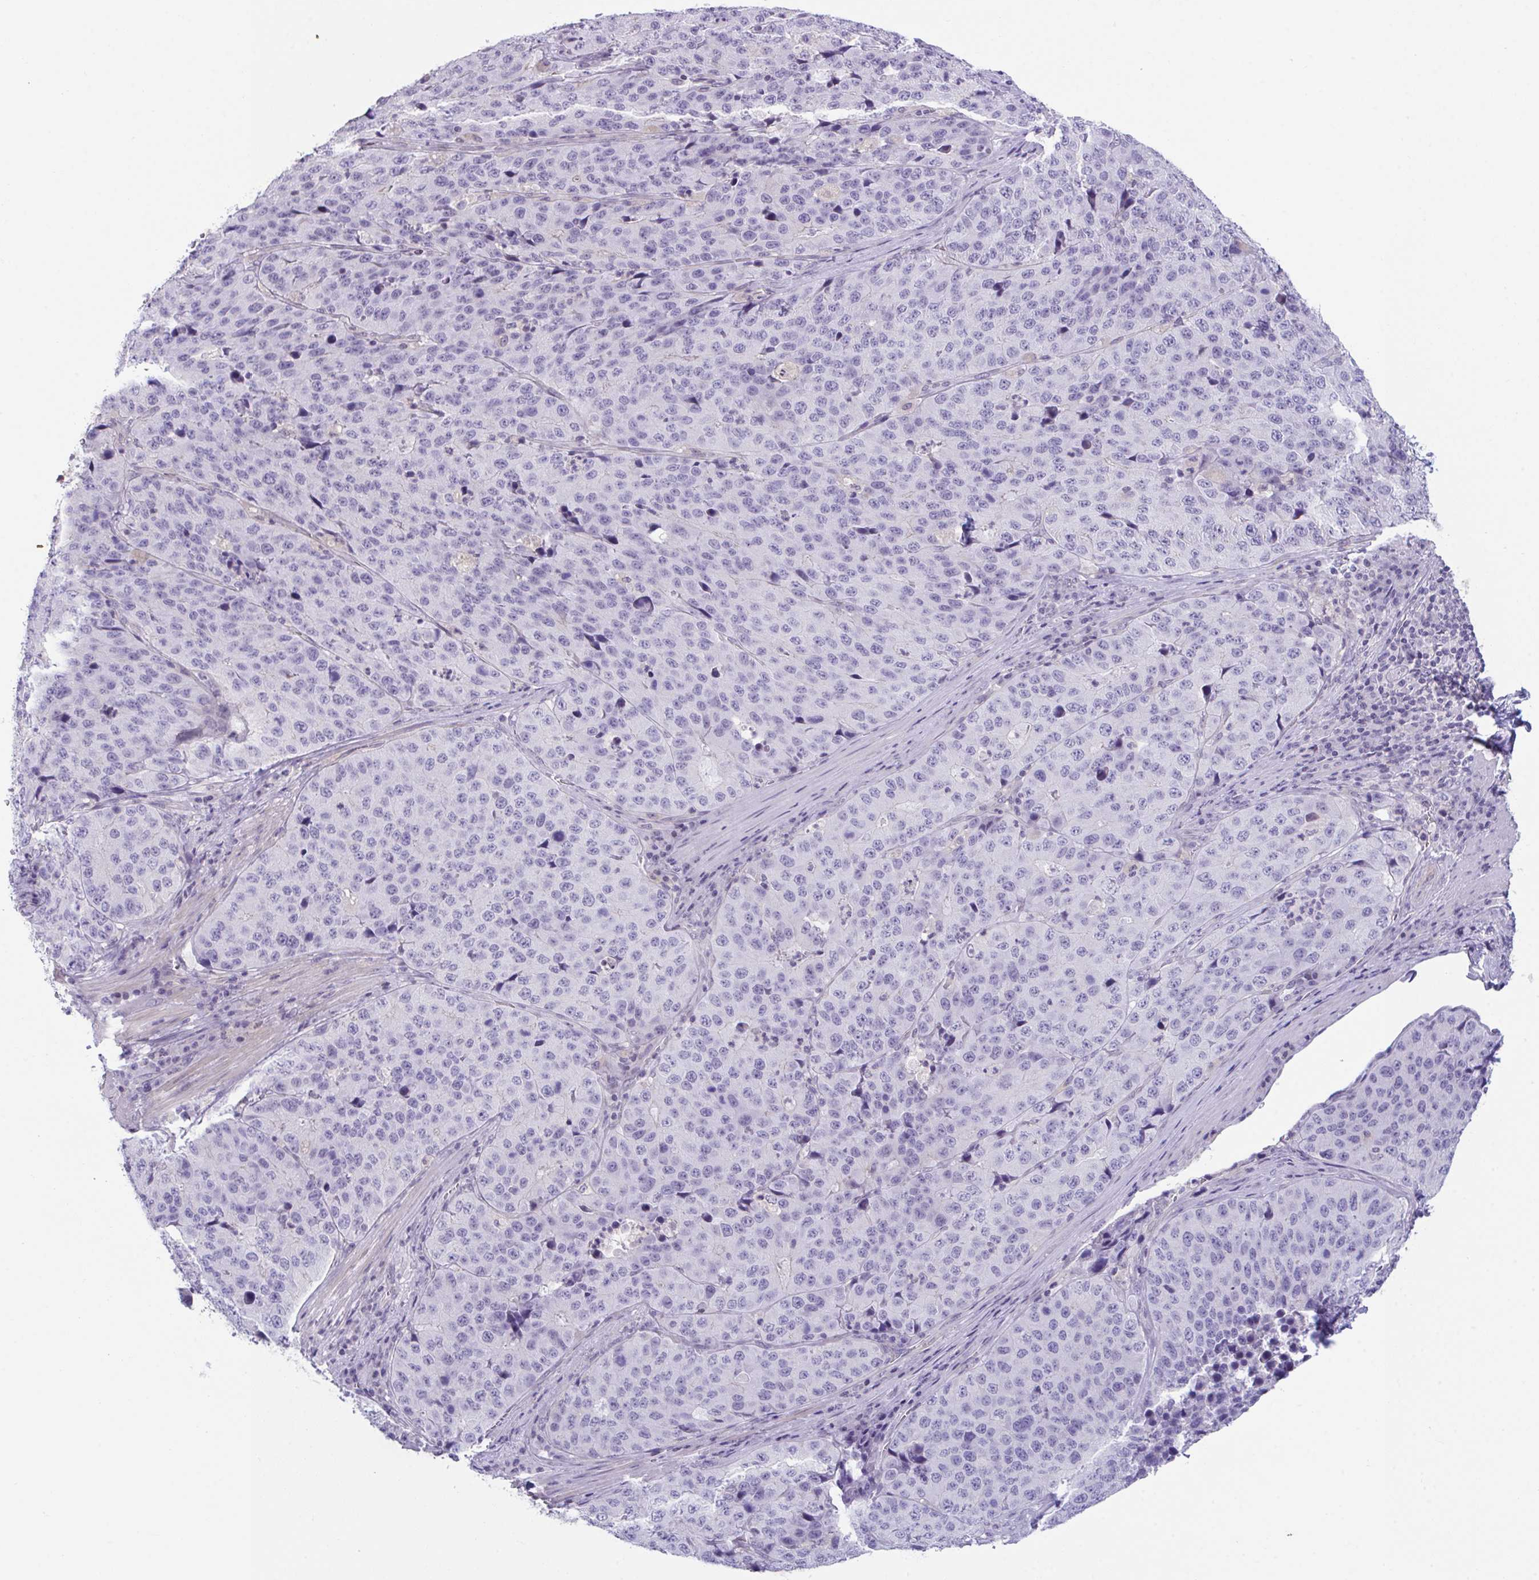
{"staining": {"intensity": "negative", "quantity": "none", "location": "none"}, "tissue": "stomach cancer", "cell_type": "Tumor cells", "image_type": "cancer", "snomed": [{"axis": "morphology", "description": "Adenocarcinoma, NOS"}, {"axis": "topography", "description": "Stomach"}], "caption": "IHC image of human stomach cancer (adenocarcinoma) stained for a protein (brown), which displays no expression in tumor cells. (IHC, brightfield microscopy, high magnification).", "gene": "ATP6V0D2", "patient": {"sex": "male", "age": 71}}